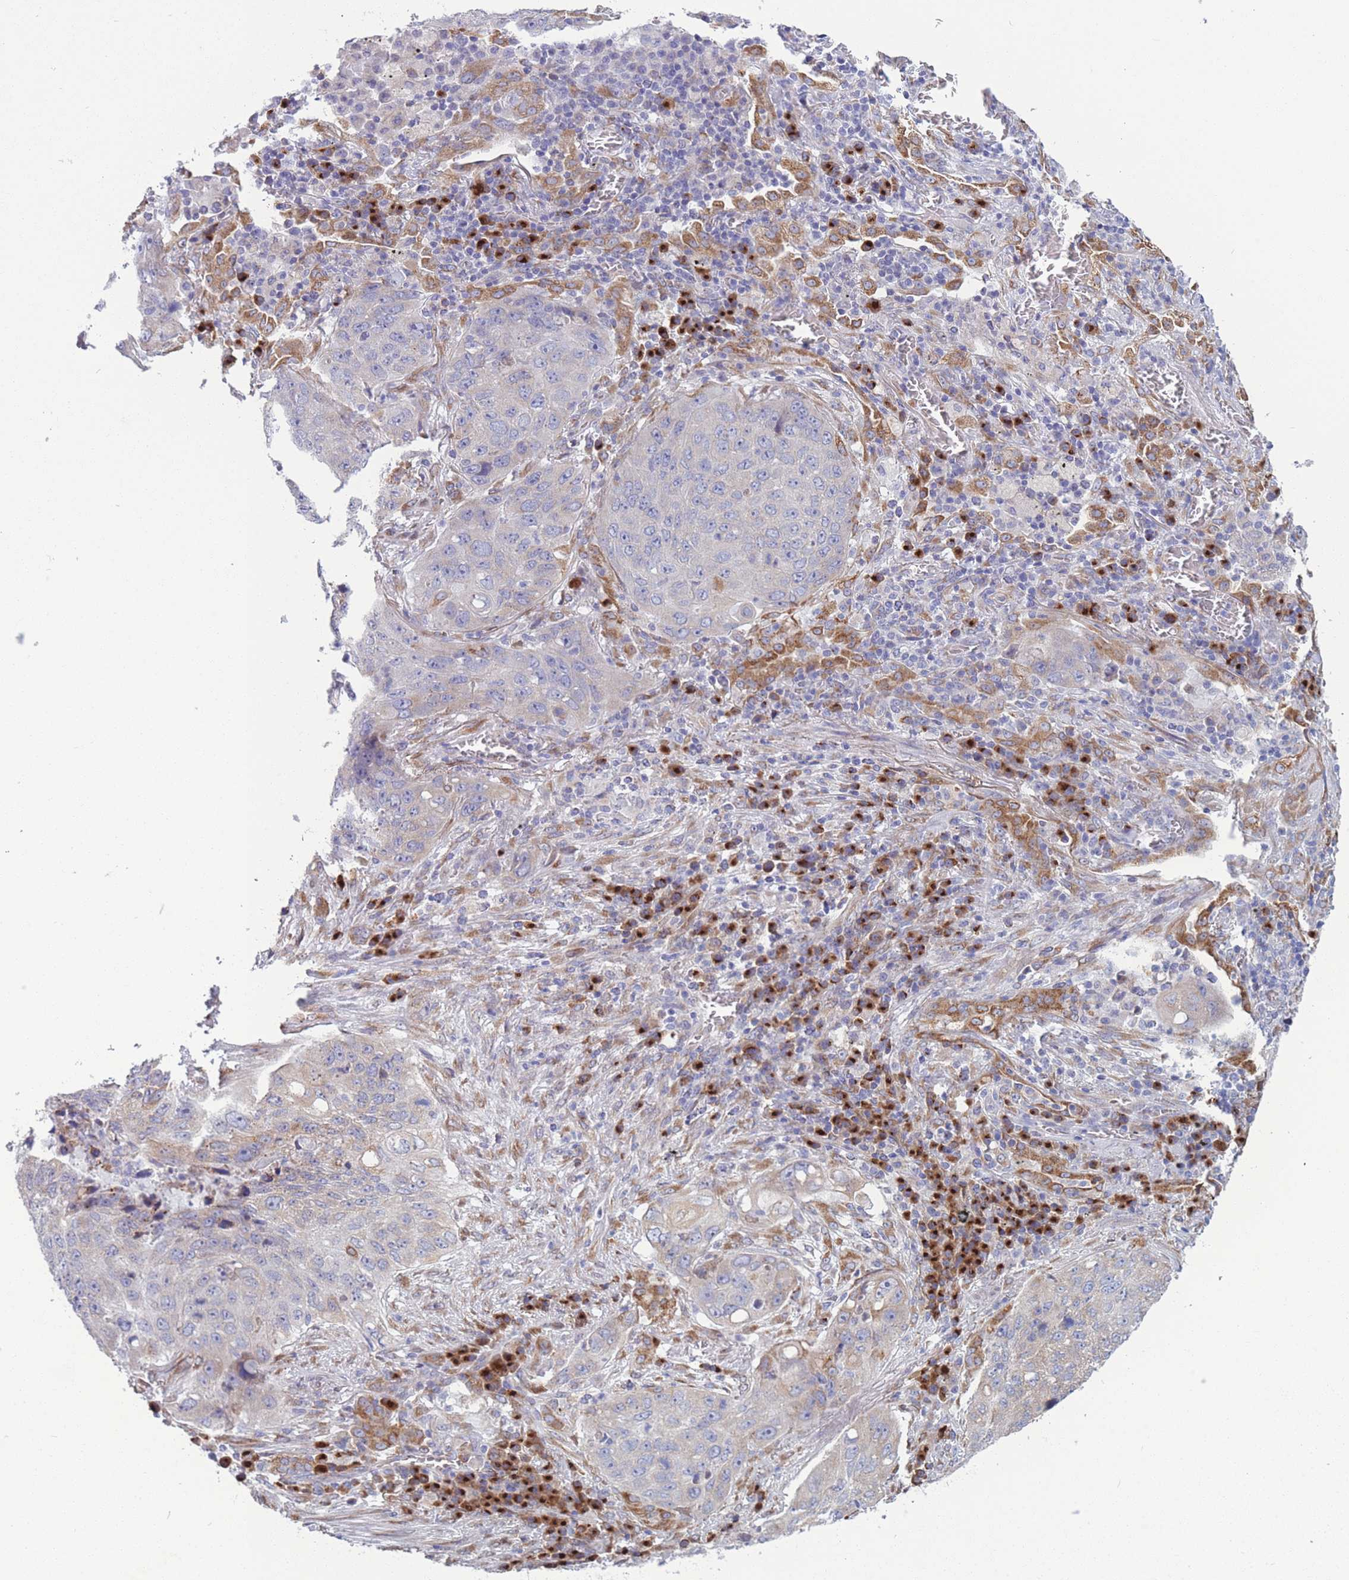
{"staining": {"intensity": "negative", "quantity": "none", "location": "none"}, "tissue": "lung cancer", "cell_type": "Tumor cells", "image_type": "cancer", "snomed": [{"axis": "morphology", "description": "Squamous cell carcinoma, NOS"}, {"axis": "topography", "description": "Lung"}], "caption": "This histopathology image is of lung cancer (squamous cell carcinoma) stained with immunohistochemistry to label a protein in brown with the nuclei are counter-stained blue. There is no expression in tumor cells.", "gene": "MRPL30", "patient": {"sex": "female", "age": 63}}